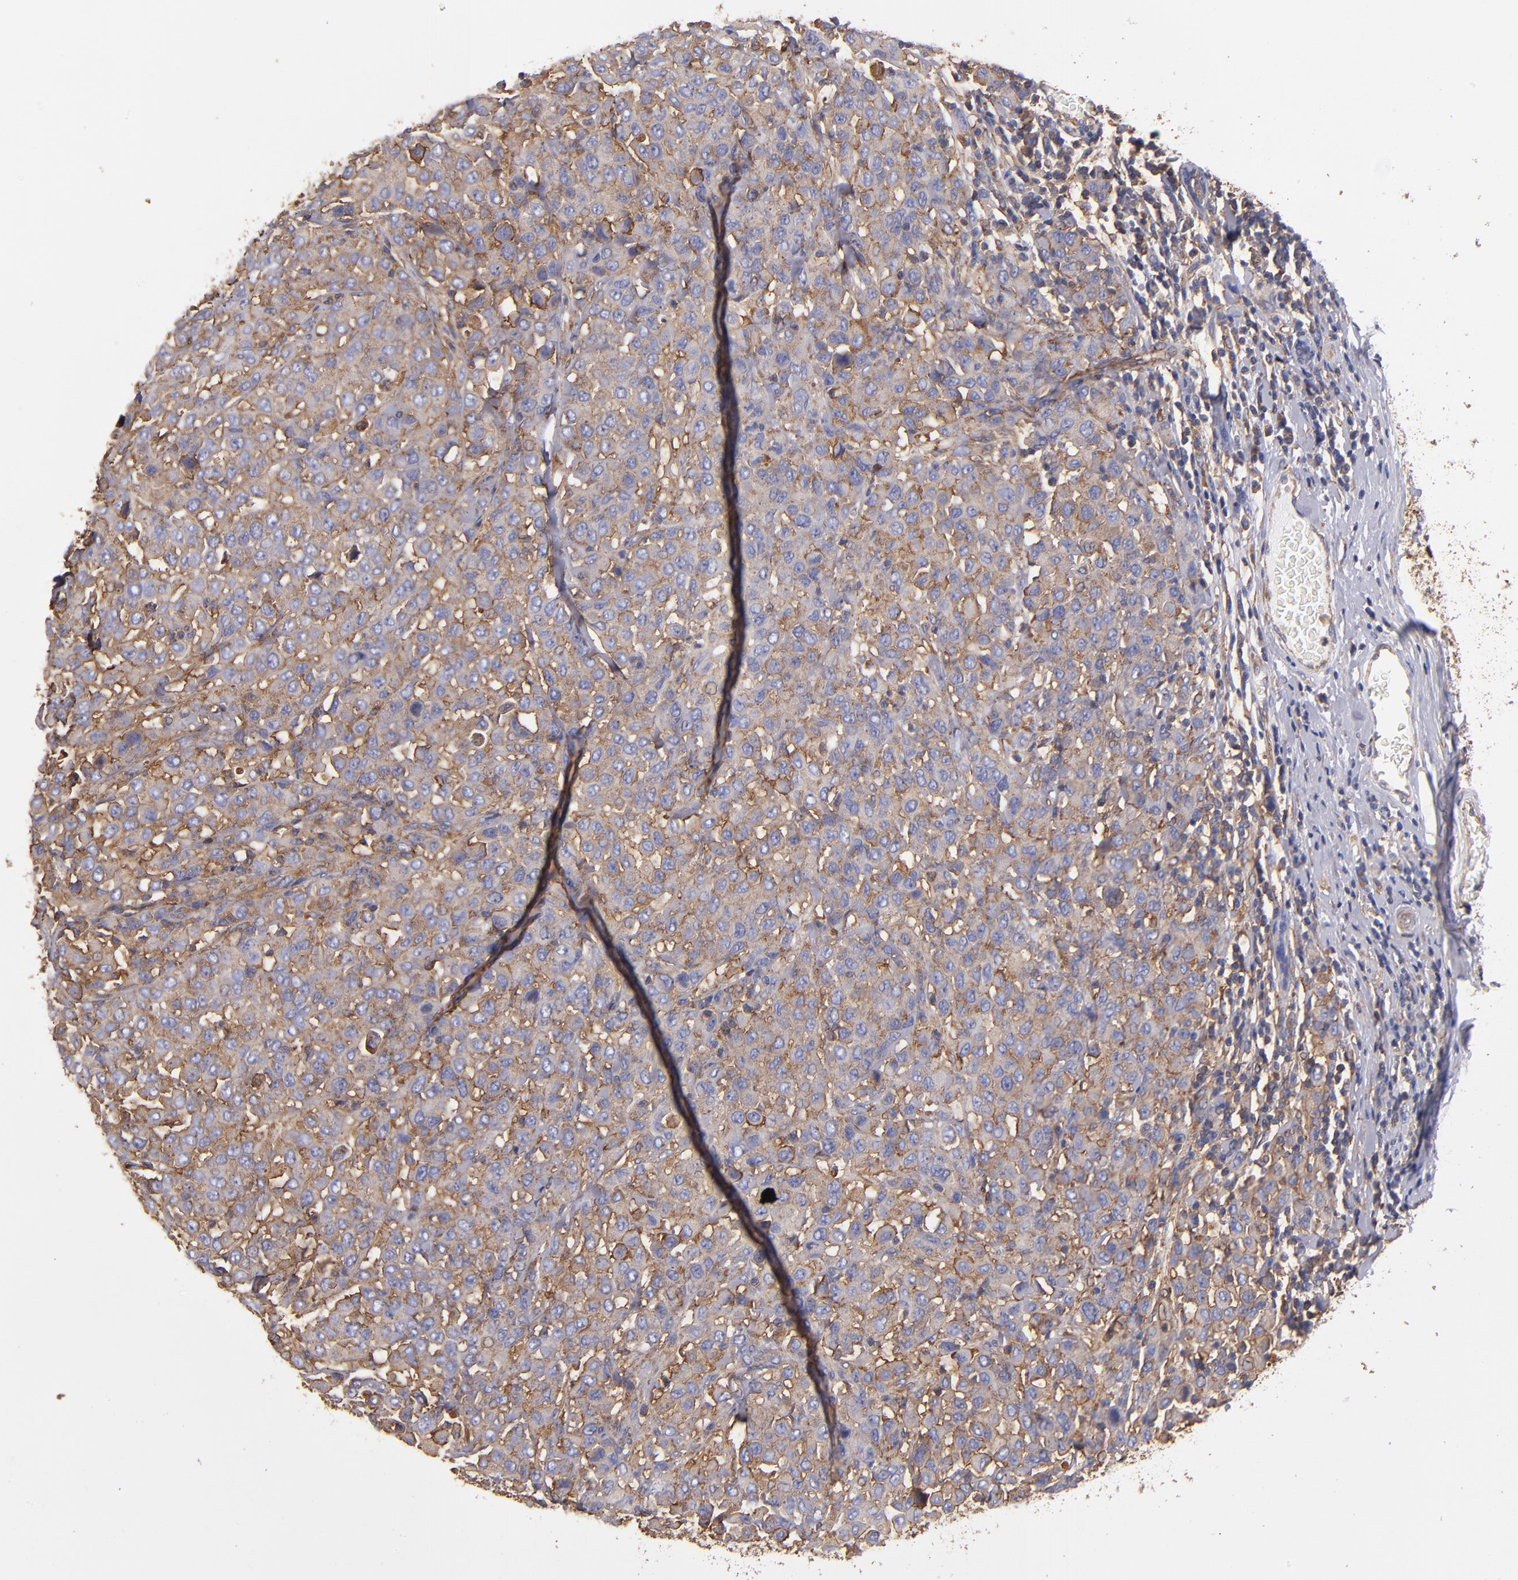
{"staining": {"intensity": "moderate", "quantity": "<25%", "location": "cytoplasmic/membranous"}, "tissue": "breast cancer", "cell_type": "Tumor cells", "image_type": "cancer", "snomed": [{"axis": "morphology", "description": "Duct carcinoma"}, {"axis": "topography", "description": "Breast"}], "caption": "Tumor cells show moderate cytoplasmic/membranous positivity in about <25% of cells in infiltrating ductal carcinoma (breast).", "gene": "MVP", "patient": {"sex": "female", "age": 61}}